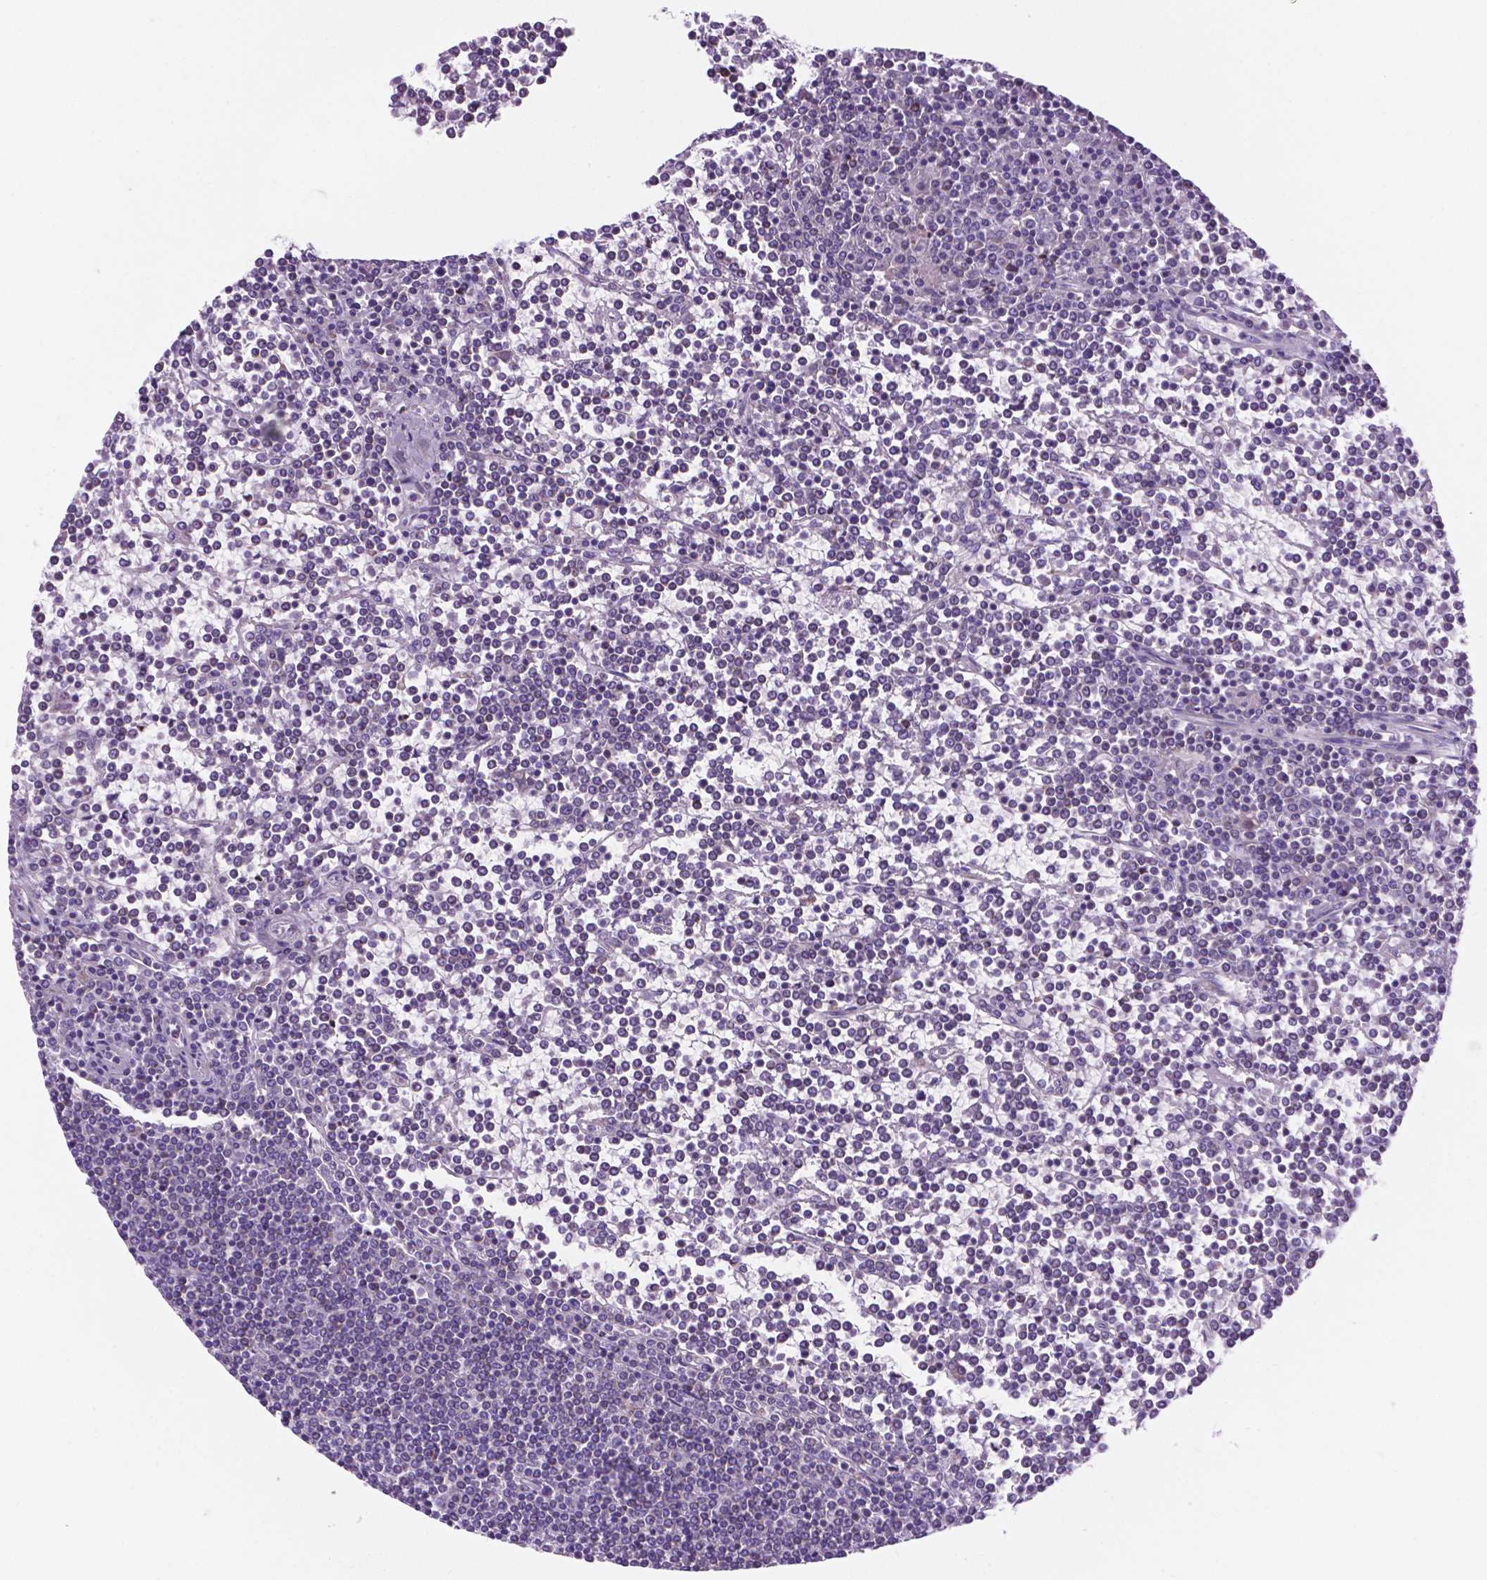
{"staining": {"intensity": "negative", "quantity": "none", "location": "none"}, "tissue": "lymphoma", "cell_type": "Tumor cells", "image_type": "cancer", "snomed": [{"axis": "morphology", "description": "Malignant lymphoma, non-Hodgkin's type, Low grade"}, {"axis": "topography", "description": "Spleen"}], "caption": "Tumor cells show no significant staining in lymphoma. (DAB (3,3'-diaminobenzidine) immunohistochemistry, high magnification).", "gene": "TMEM121B", "patient": {"sex": "female", "age": 19}}